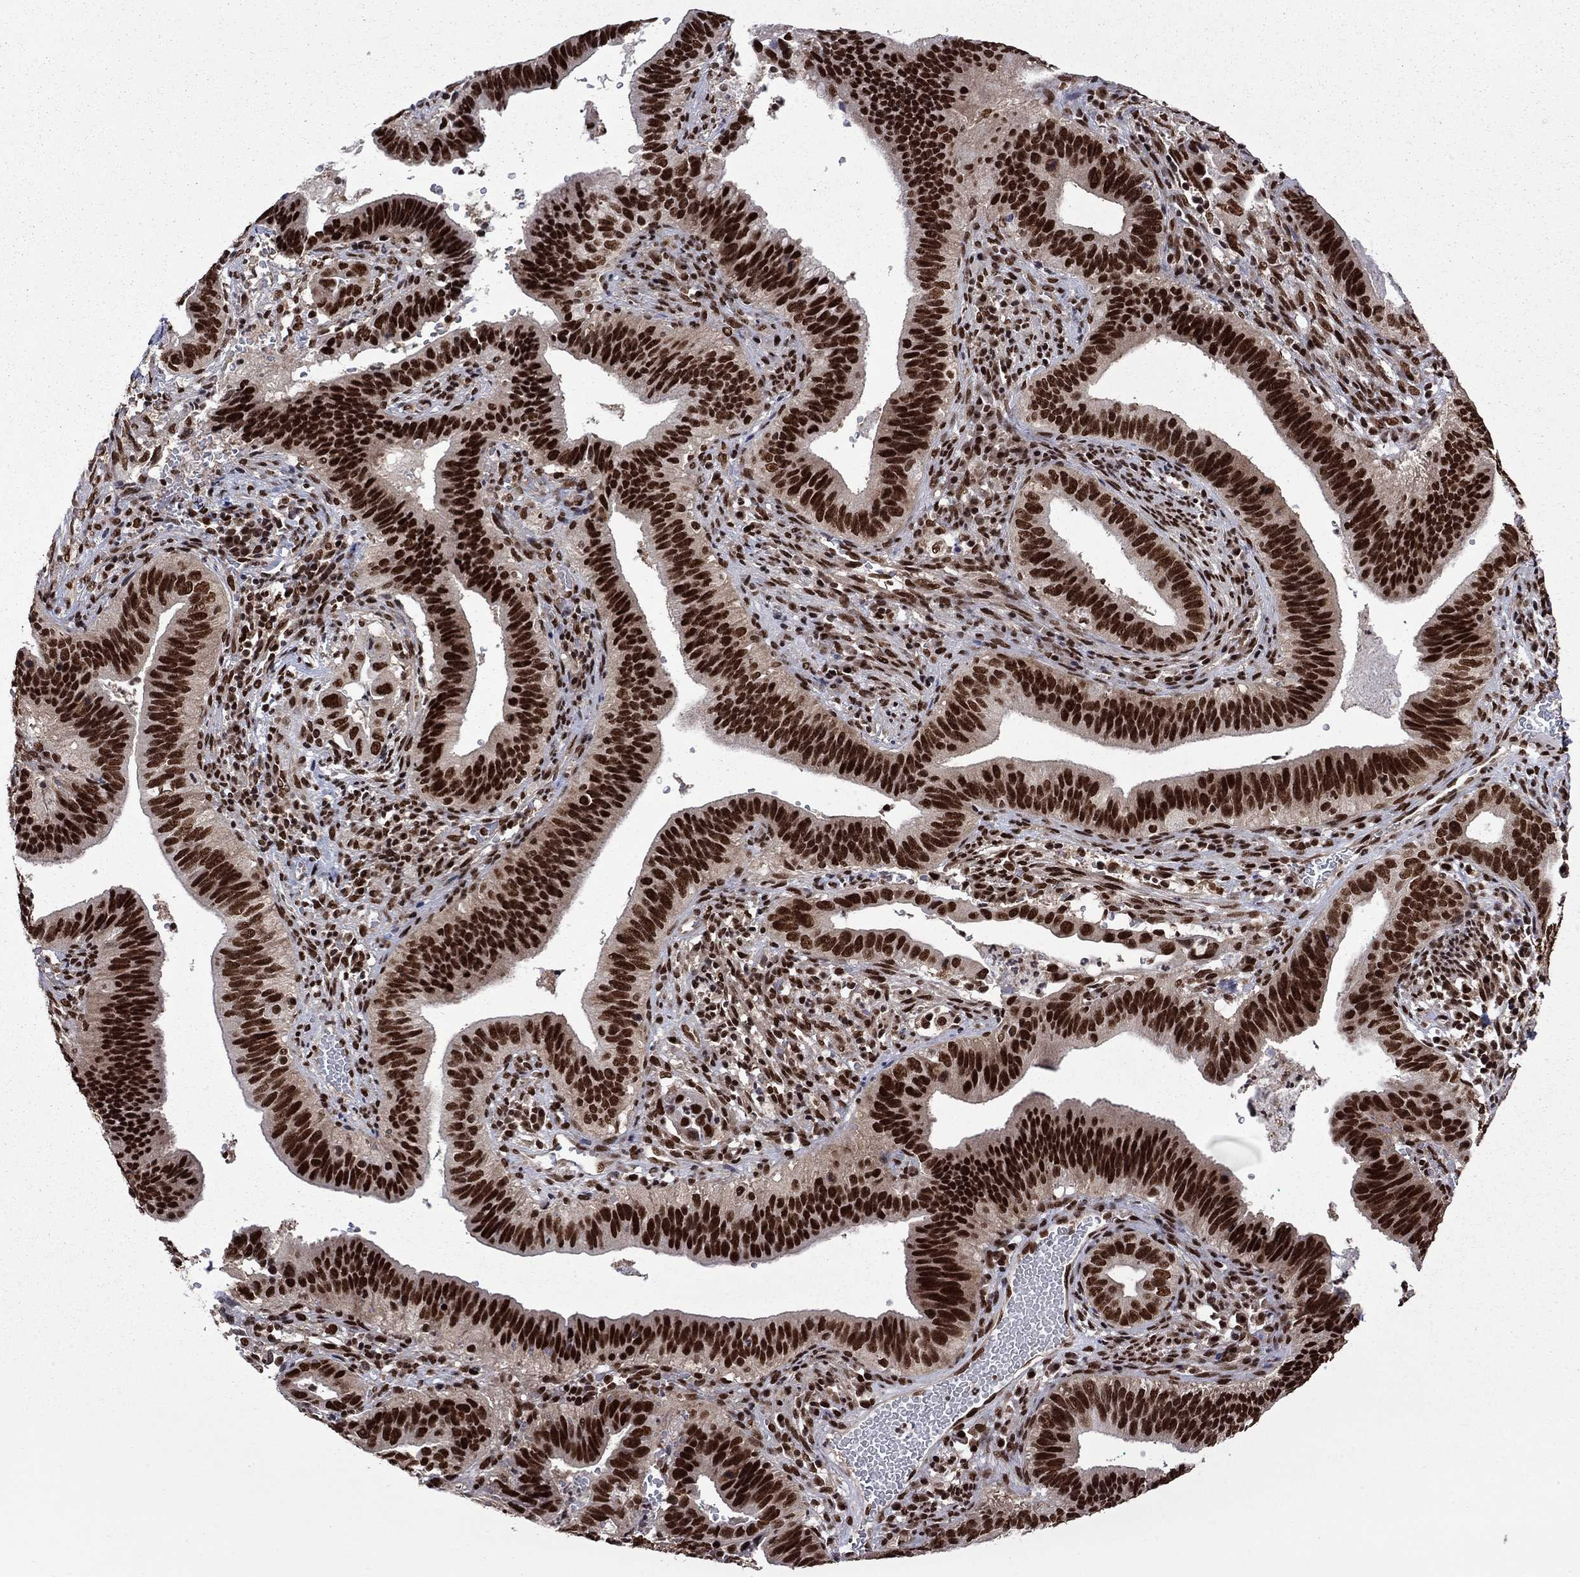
{"staining": {"intensity": "strong", "quantity": ">75%", "location": "nuclear"}, "tissue": "cervical cancer", "cell_type": "Tumor cells", "image_type": "cancer", "snomed": [{"axis": "morphology", "description": "Adenocarcinoma, NOS"}, {"axis": "topography", "description": "Cervix"}], "caption": "IHC staining of cervical cancer (adenocarcinoma), which demonstrates high levels of strong nuclear expression in about >75% of tumor cells indicating strong nuclear protein expression. The staining was performed using DAB (brown) for protein detection and nuclei were counterstained in hematoxylin (blue).", "gene": "MED25", "patient": {"sex": "female", "age": 42}}